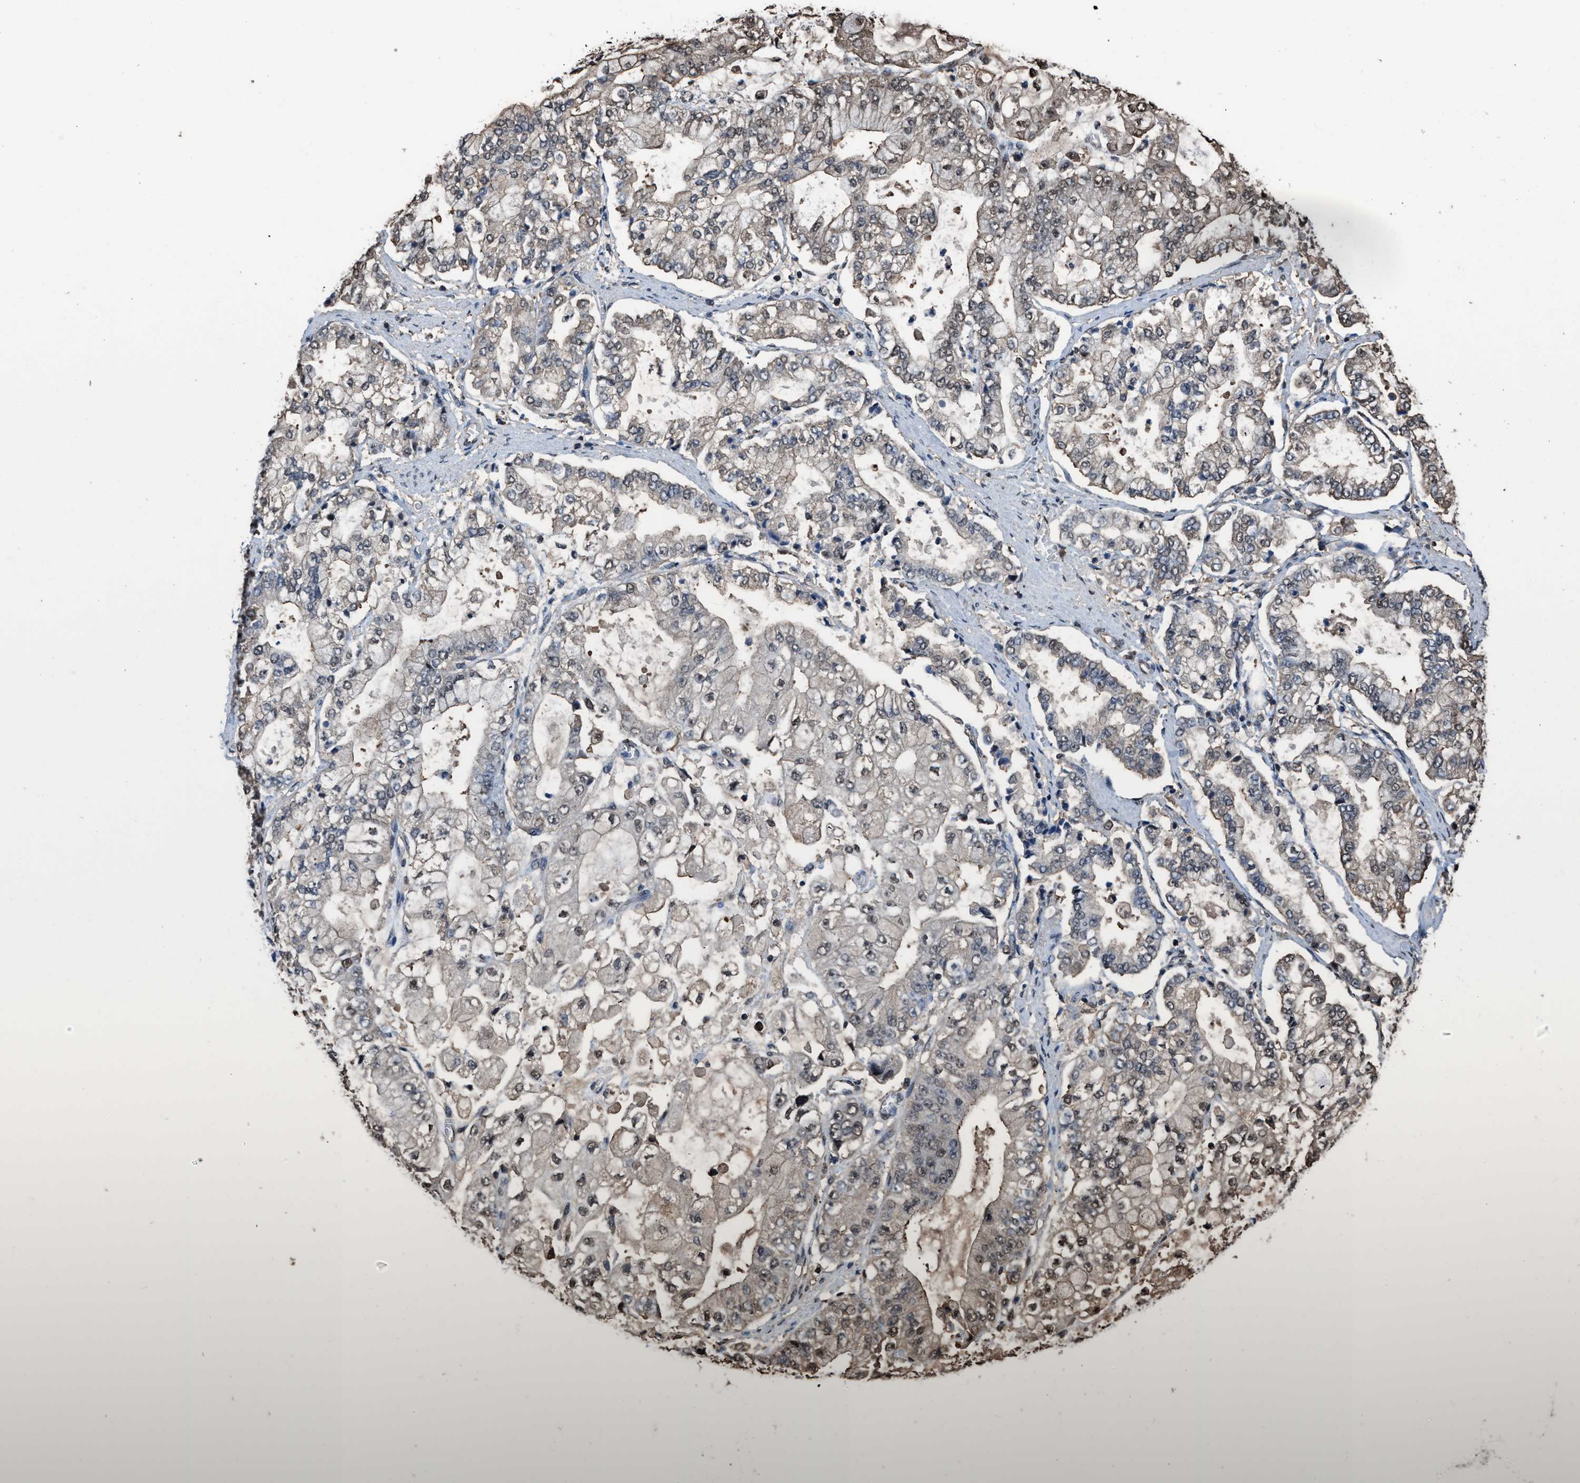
{"staining": {"intensity": "moderate", "quantity": "<25%", "location": "nuclear"}, "tissue": "stomach cancer", "cell_type": "Tumor cells", "image_type": "cancer", "snomed": [{"axis": "morphology", "description": "Adenocarcinoma, NOS"}, {"axis": "topography", "description": "Stomach"}], "caption": "Tumor cells reveal low levels of moderate nuclear expression in approximately <25% of cells in human stomach cancer (adenocarcinoma). (DAB (3,3'-diaminobenzidine) IHC with brightfield microscopy, high magnification).", "gene": "FNTA", "patient": {"sex": "male", "age": 76}}